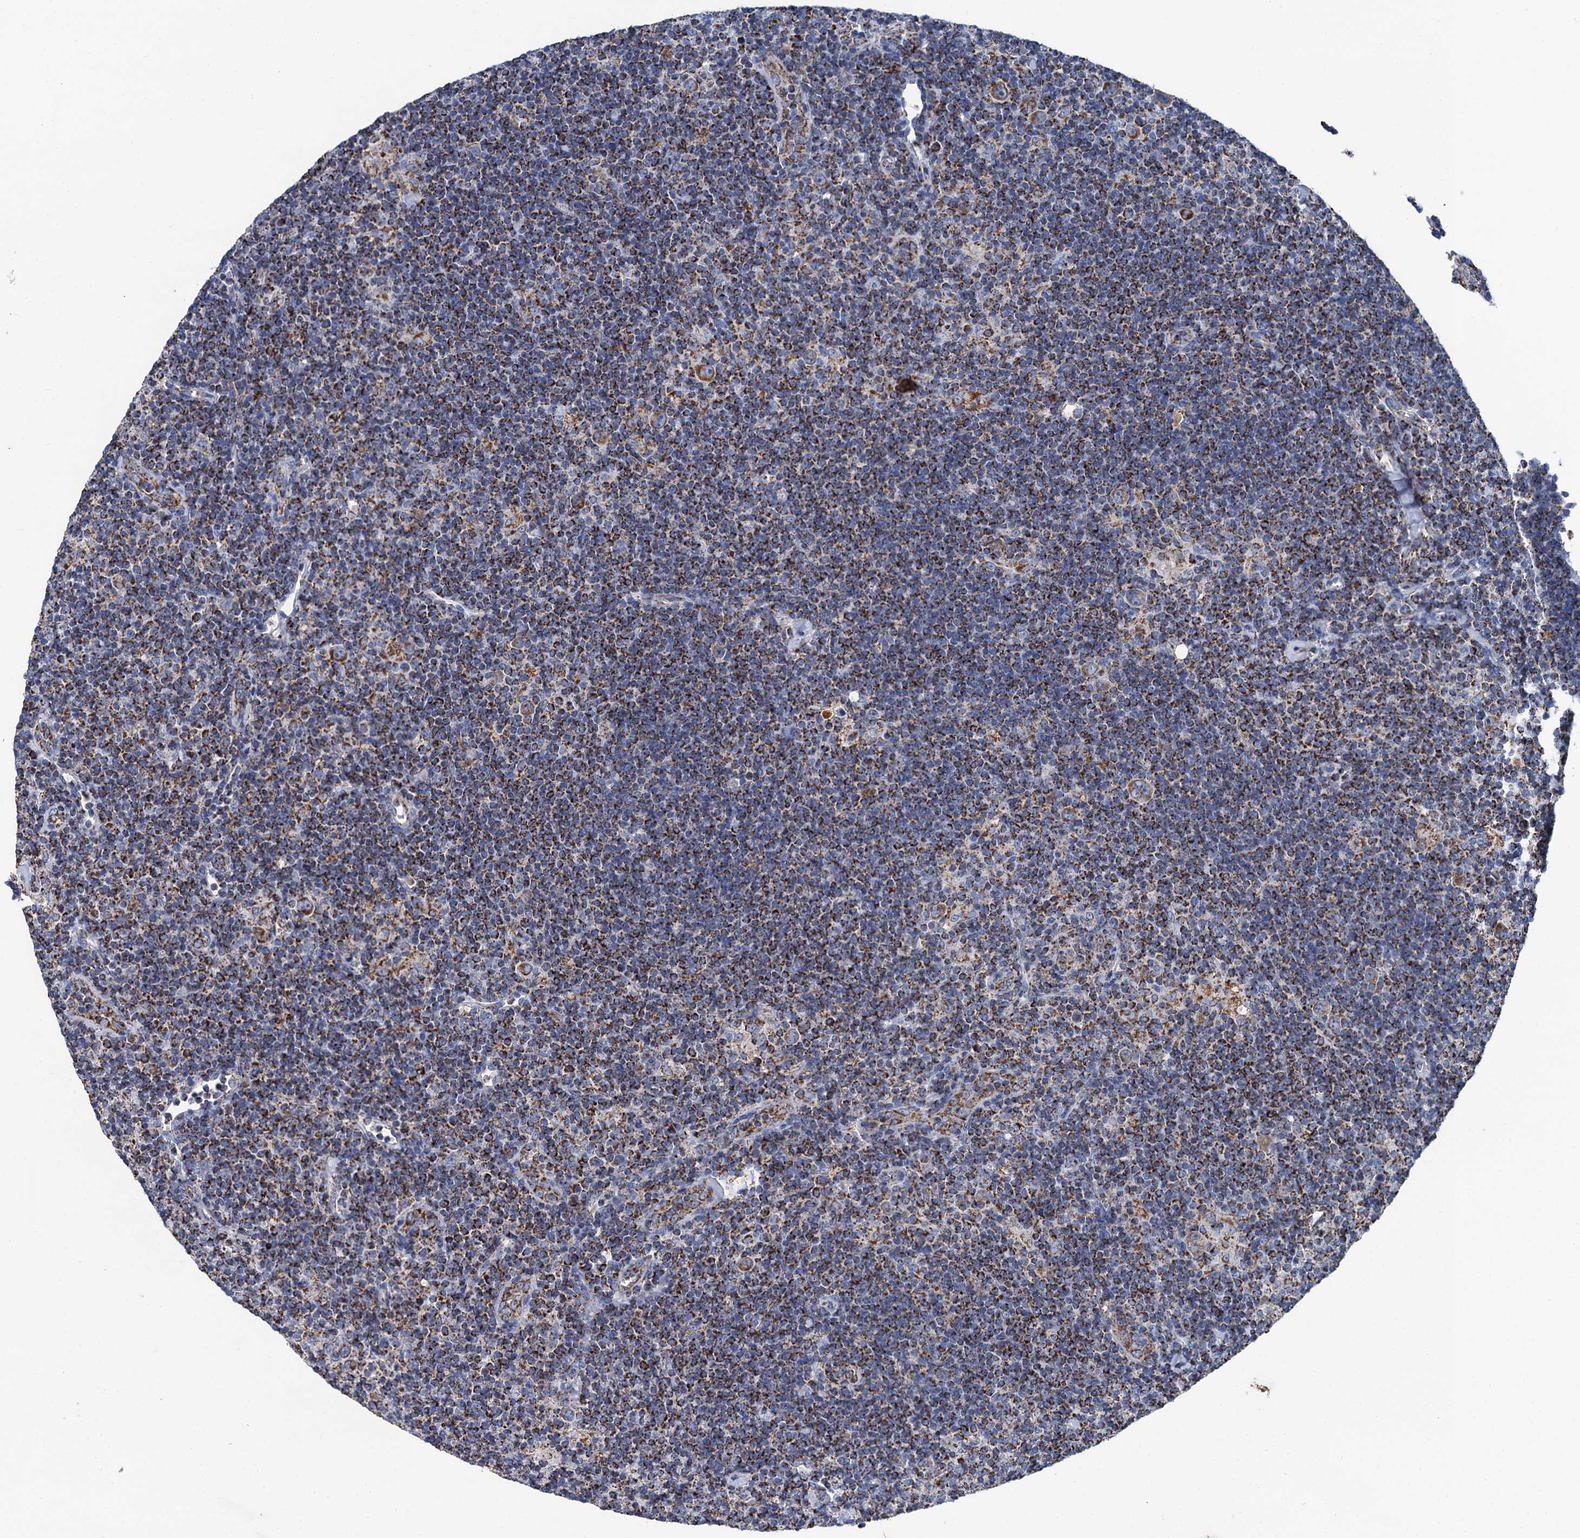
{"staining": {"intensity": "moderate", "quantity": ">75%", "location": "cytoplasmic/membranous"}, "tissue": "lymphoma", "cell_type": "Tumor cells", "image_type": "cancer", "snomed": [{"axis": "morphology", "description": "Hodgkin's disease, NOS"}, {"axis": "topography", "description": "Lymph node"}], "caption": "Brown immunohistochemical staining in Hodgkin's disease reveals moderate cytoplasmic/membranous positivity in approximately >75% of tumor cells.", "gene": "IVD", "patient": {"sex": "female", "age": 57}}